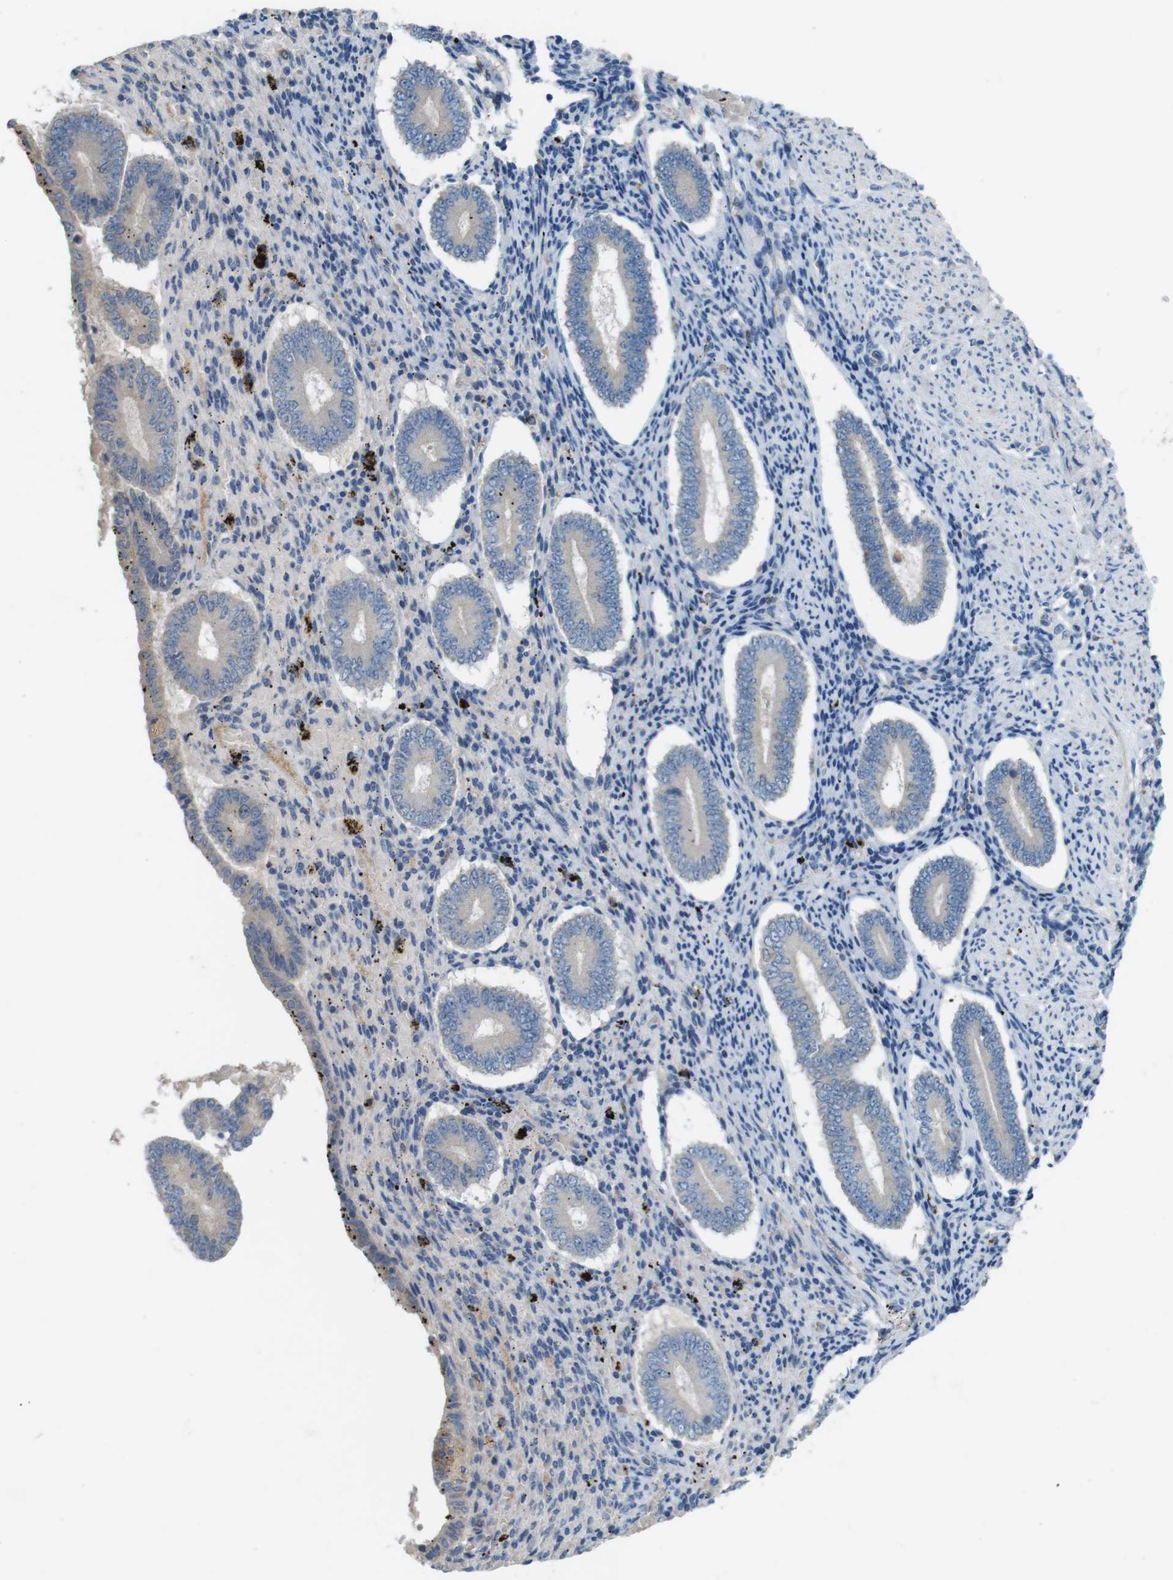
{"staining": {"intensity": "weak", "quantity": "<25%", "location": "cytoplasmic/membranous"}, "tissue": "endometrium", "cell_type": "Cells in endometrial stroma", "image_type": "normal", "snomed": [{"axis": "morphology", "description": "Normal tissue, NOS"}, {"axis": "topography", "description": "Endometrium"}], "caption": "The photomicrograph displays no staining of cells in endometrial stroma in normal endometrium. (Immunohistochemistry, brightfield microscopy, high magnification).", "gene": "MOGAT3", "patient": {"sex": "female", "age": 42}}